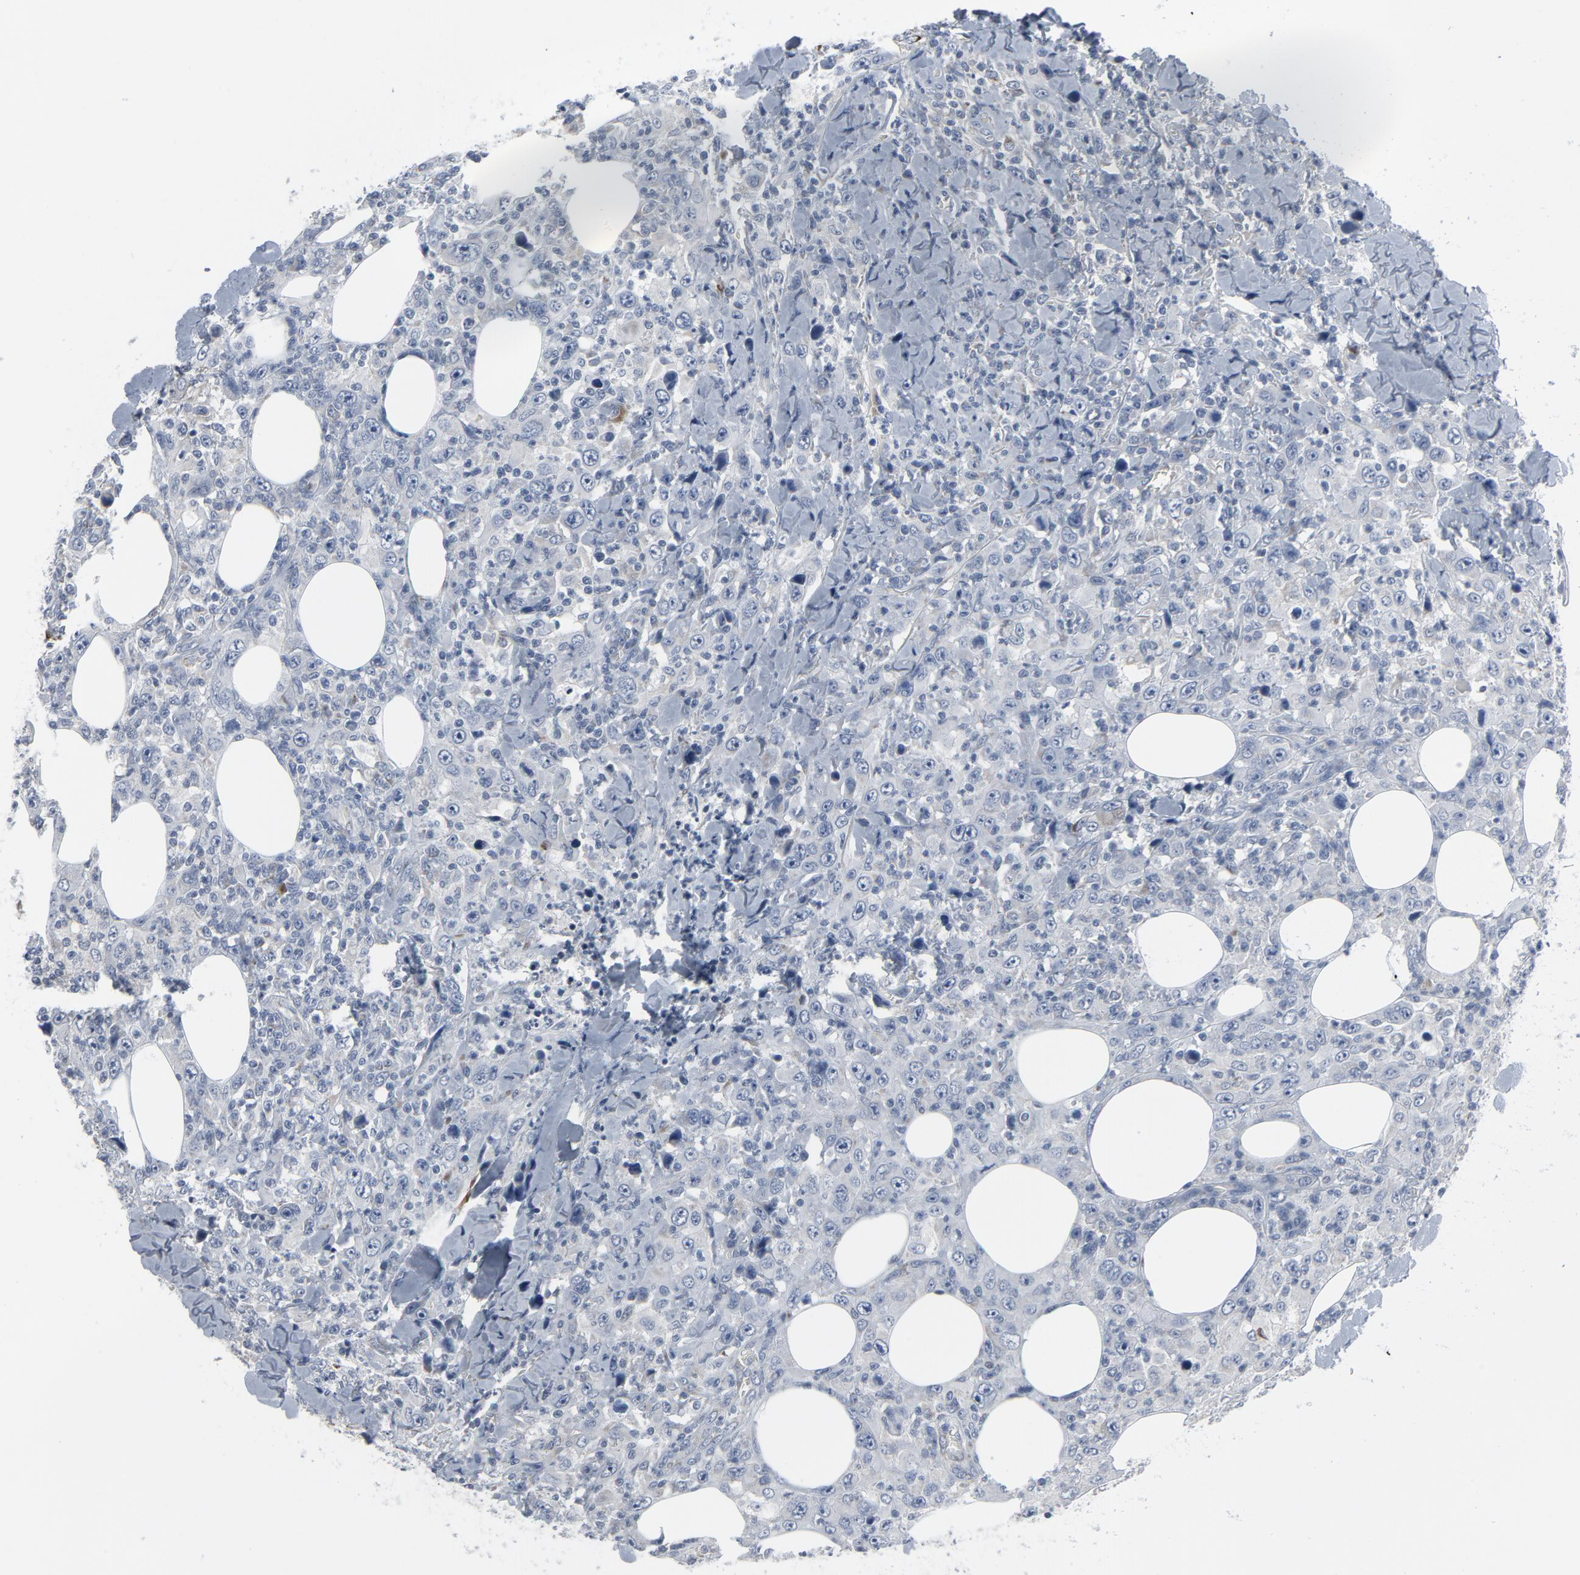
{"staining": {"intensity": "negative", "quantity": "none", "location": "none"}, "tissue": "thyroid cancer", "cell_type": "Tumor cells", "image_type": "cancer", "snomed": [{"axis": "morphology", "description": "Carcinoma, NOS"}, {"axis": "topography", "description": "Thyroid gland"}], "caption": "Immunohistochemistry of thyroid cancer (carcinoma) exhibits no staining in tumor cells.", "gene": "GPX2", "patient": {"sex": "female", "age": 77}}